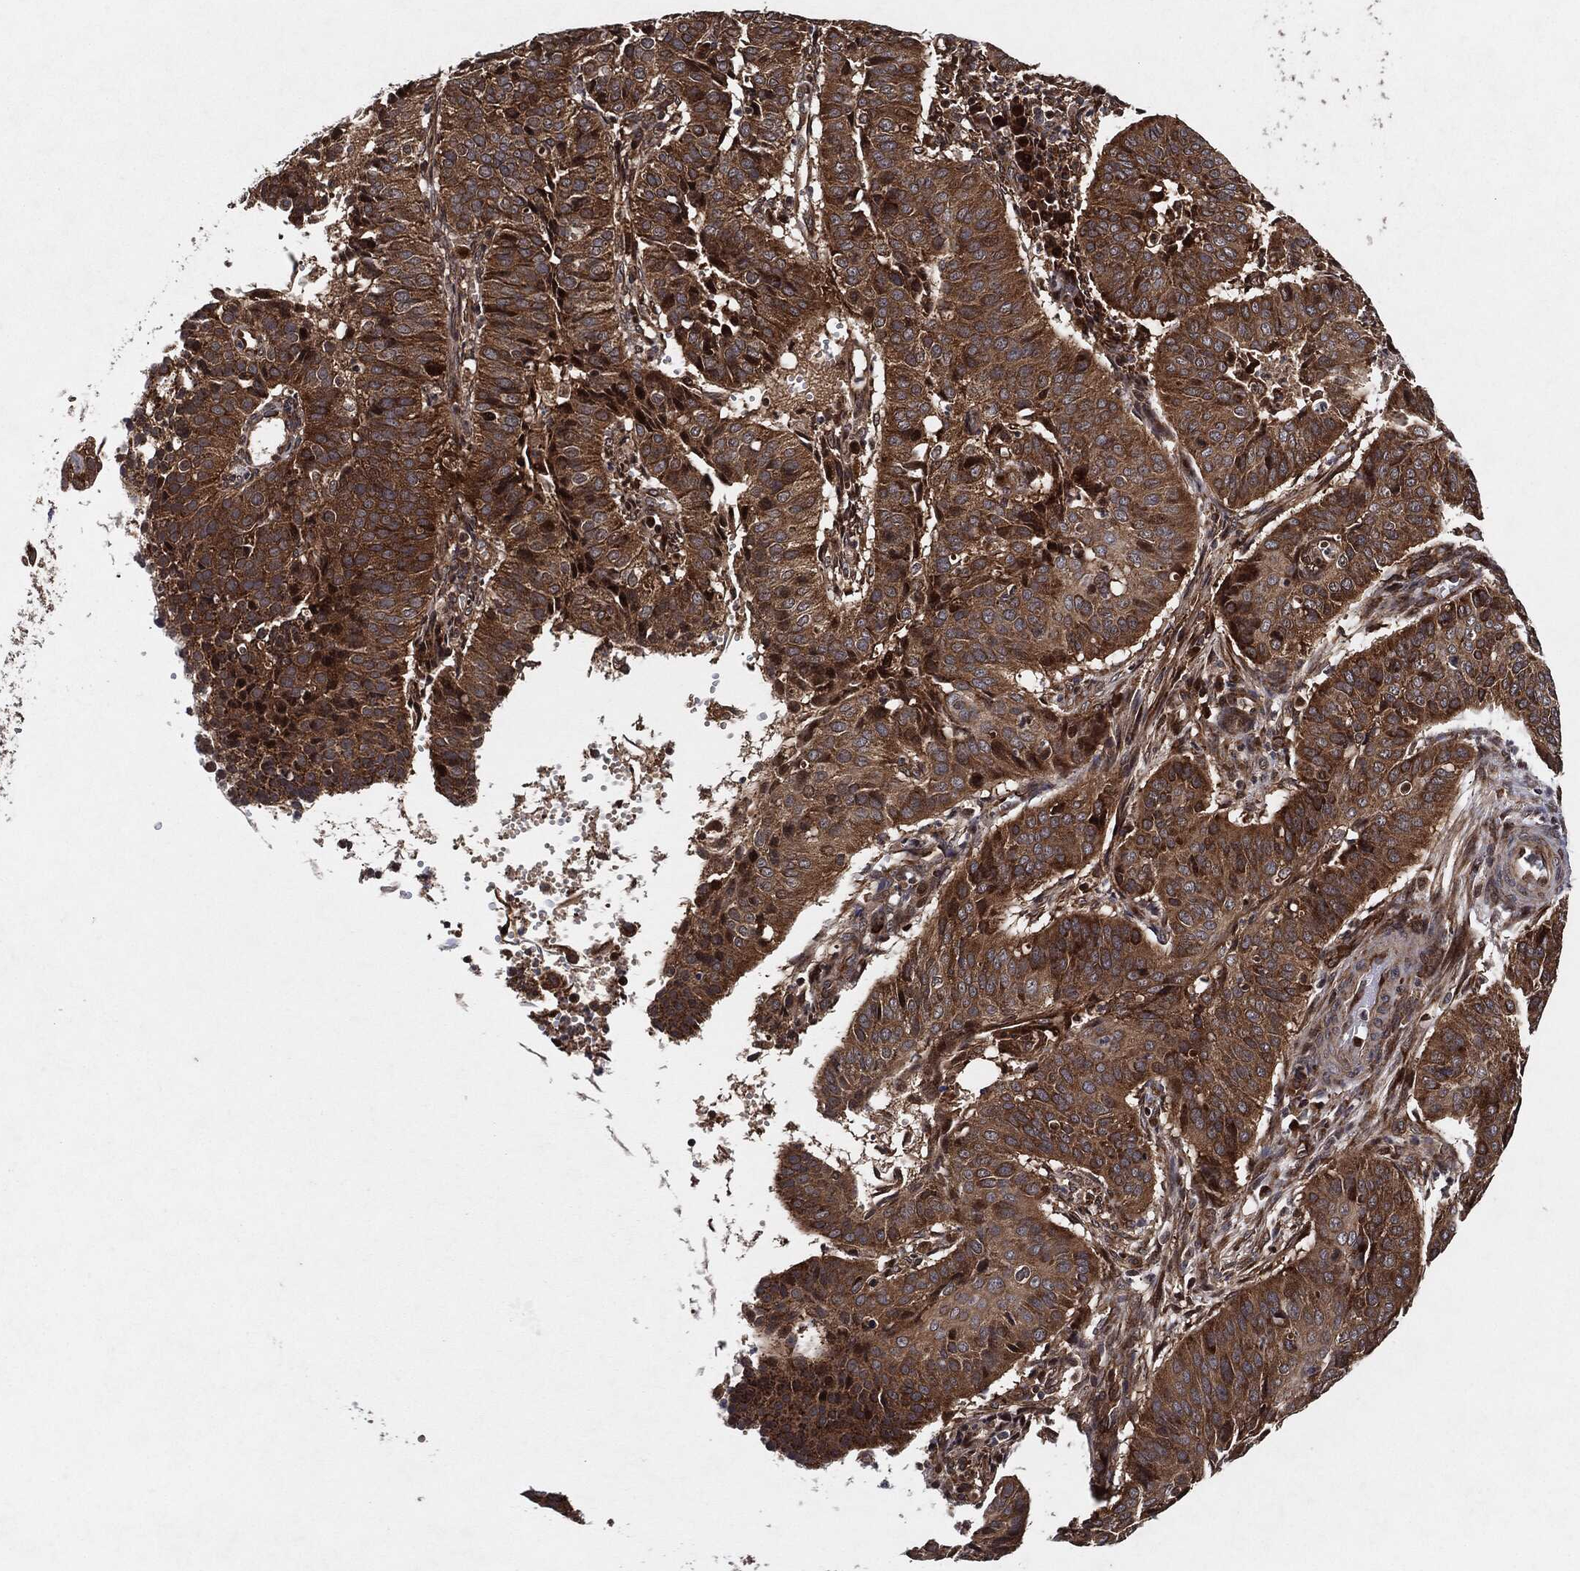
{"staining": {"intensity": "moderate", "quantity": ">75%", "location": "cytoplasmic/membranous"}, "tissue": "cervical cancer", "cell_type": "Tumor cells", "image_type": "cancer", "snomed": [{"axis": "morphology", "description": "Normal tissue, NOS"}, {"axis": "morphology", "description": "Squamous cell carcinoma, NOS"}, {"axis": "topography", "description": "Cervix"}], "caption": "The immunohistochemical stain labels moderate cytoplasmic/membranous expression in tumor cells of cervical cancer tissue. The protein of interest is shown in brown color, while the nuclei are stained blue.", "gene": "BCAR1", "patient": {"sex": "female", "age": 39}}